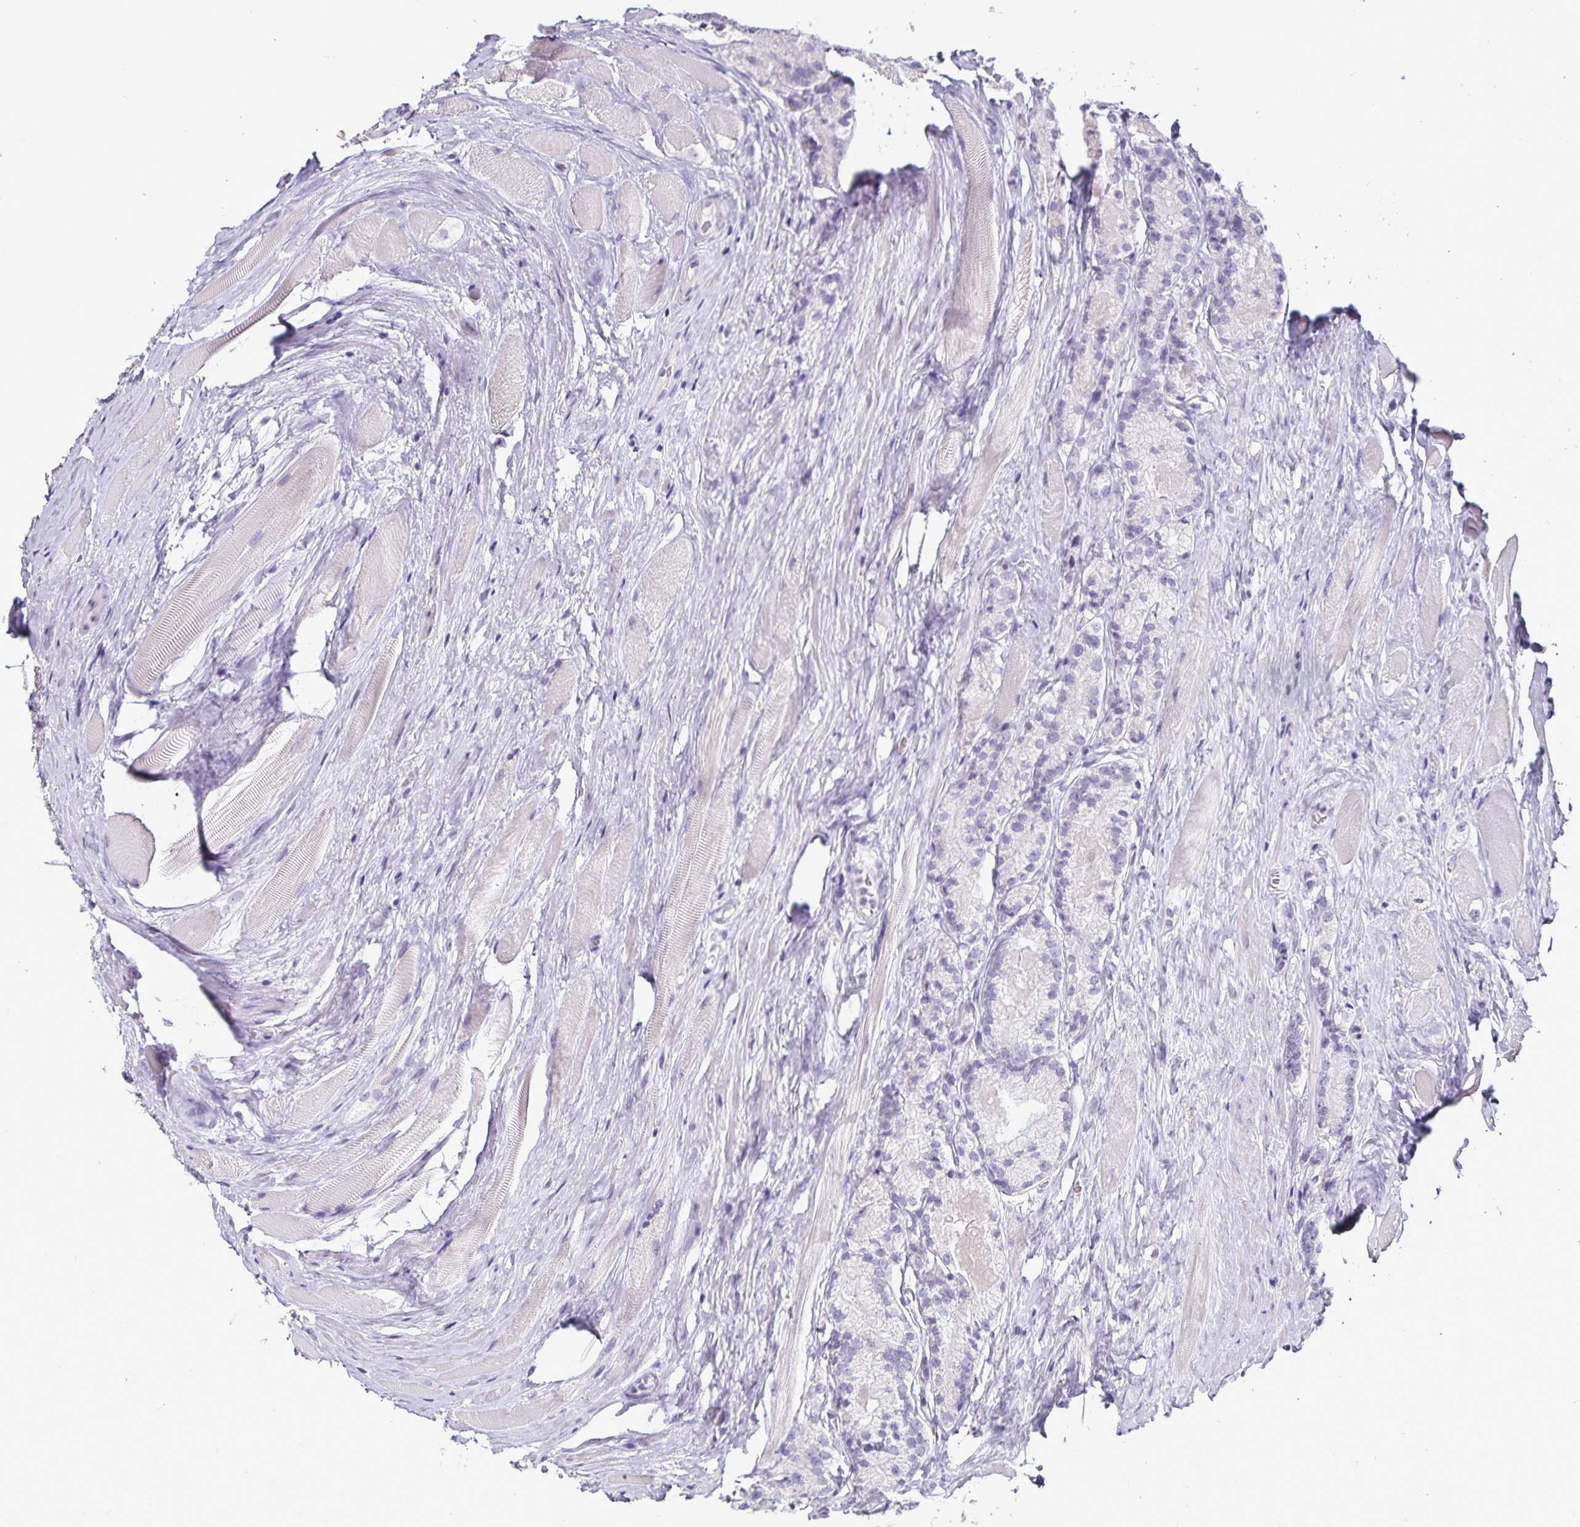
{"staining": {"intensity": "negative", "quantity": "none", "location": "none"}, "tissue": "prostate cancer", "cell_type": "Tumor cells", "image_type": "cancer", "snomed": [{"axis": "morphology", "description": "Adenocarcinoma, NOS"}, {"axis": "morphology", "description": "Adenocarcinoma, Low grade"}, {"axis": "topography", "description": "Prostate"}], "caption": "Image shows no significant protein staining in tumor cells of prostate cancer (adenocarcinoma).", "gene": "CA12", "patient": {"sex": "male", "age": 68}}